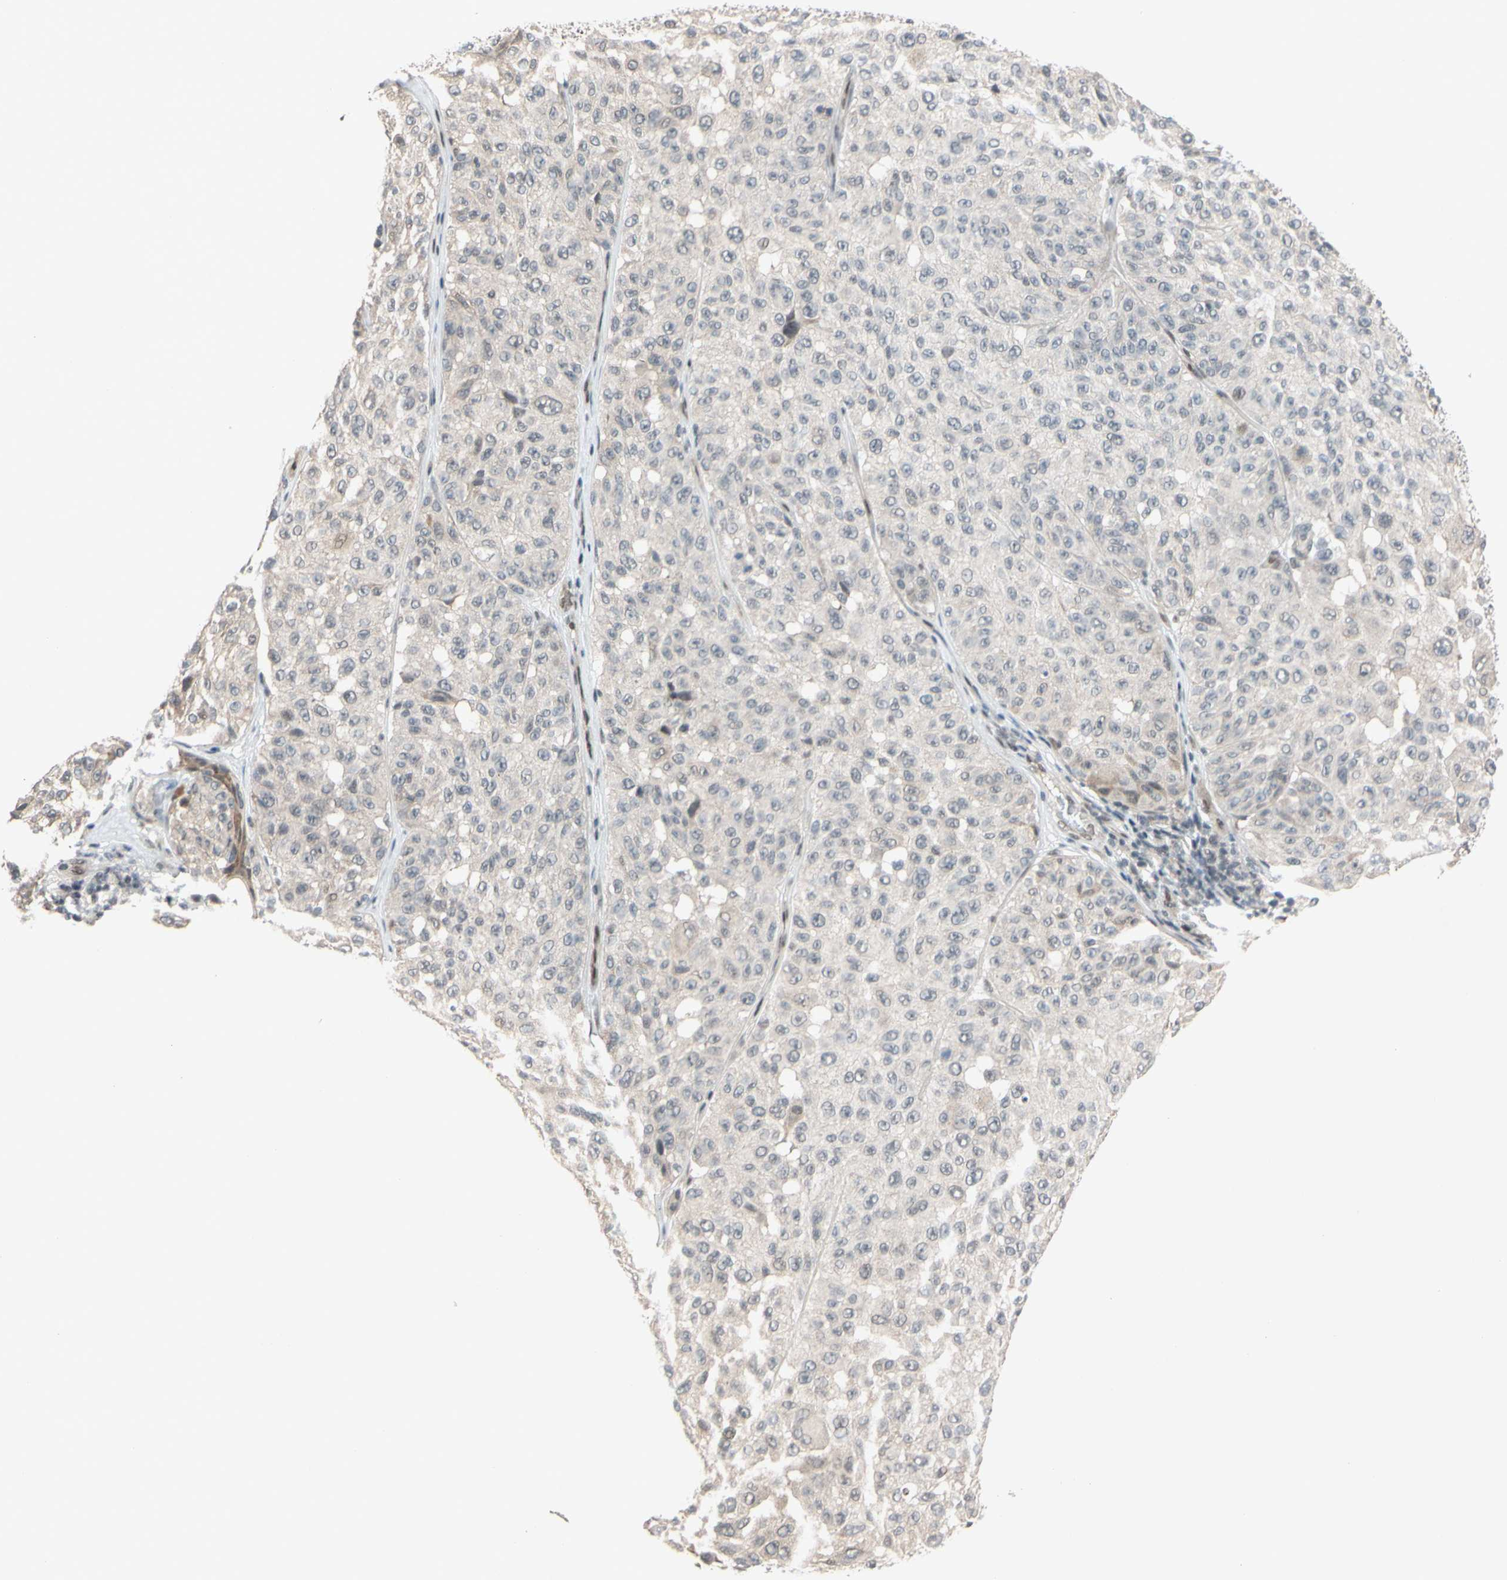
{"staining": {"intensity": "negative", "quantity": "none", "location": "none"}, "tissue": "melanoma", "cell_type": "Tumor cells", "image_type": "cancer", "snomed": [{"axis": "morphology", "description": "Malignant melanoma, NOS"}, {"axis": "topography", "description": "Skin"}], "caption": "Tumor cells show no significant protein expression in melanoma.", "gene": "TAF4", "patient": {"sex": "female", "age": 46}}